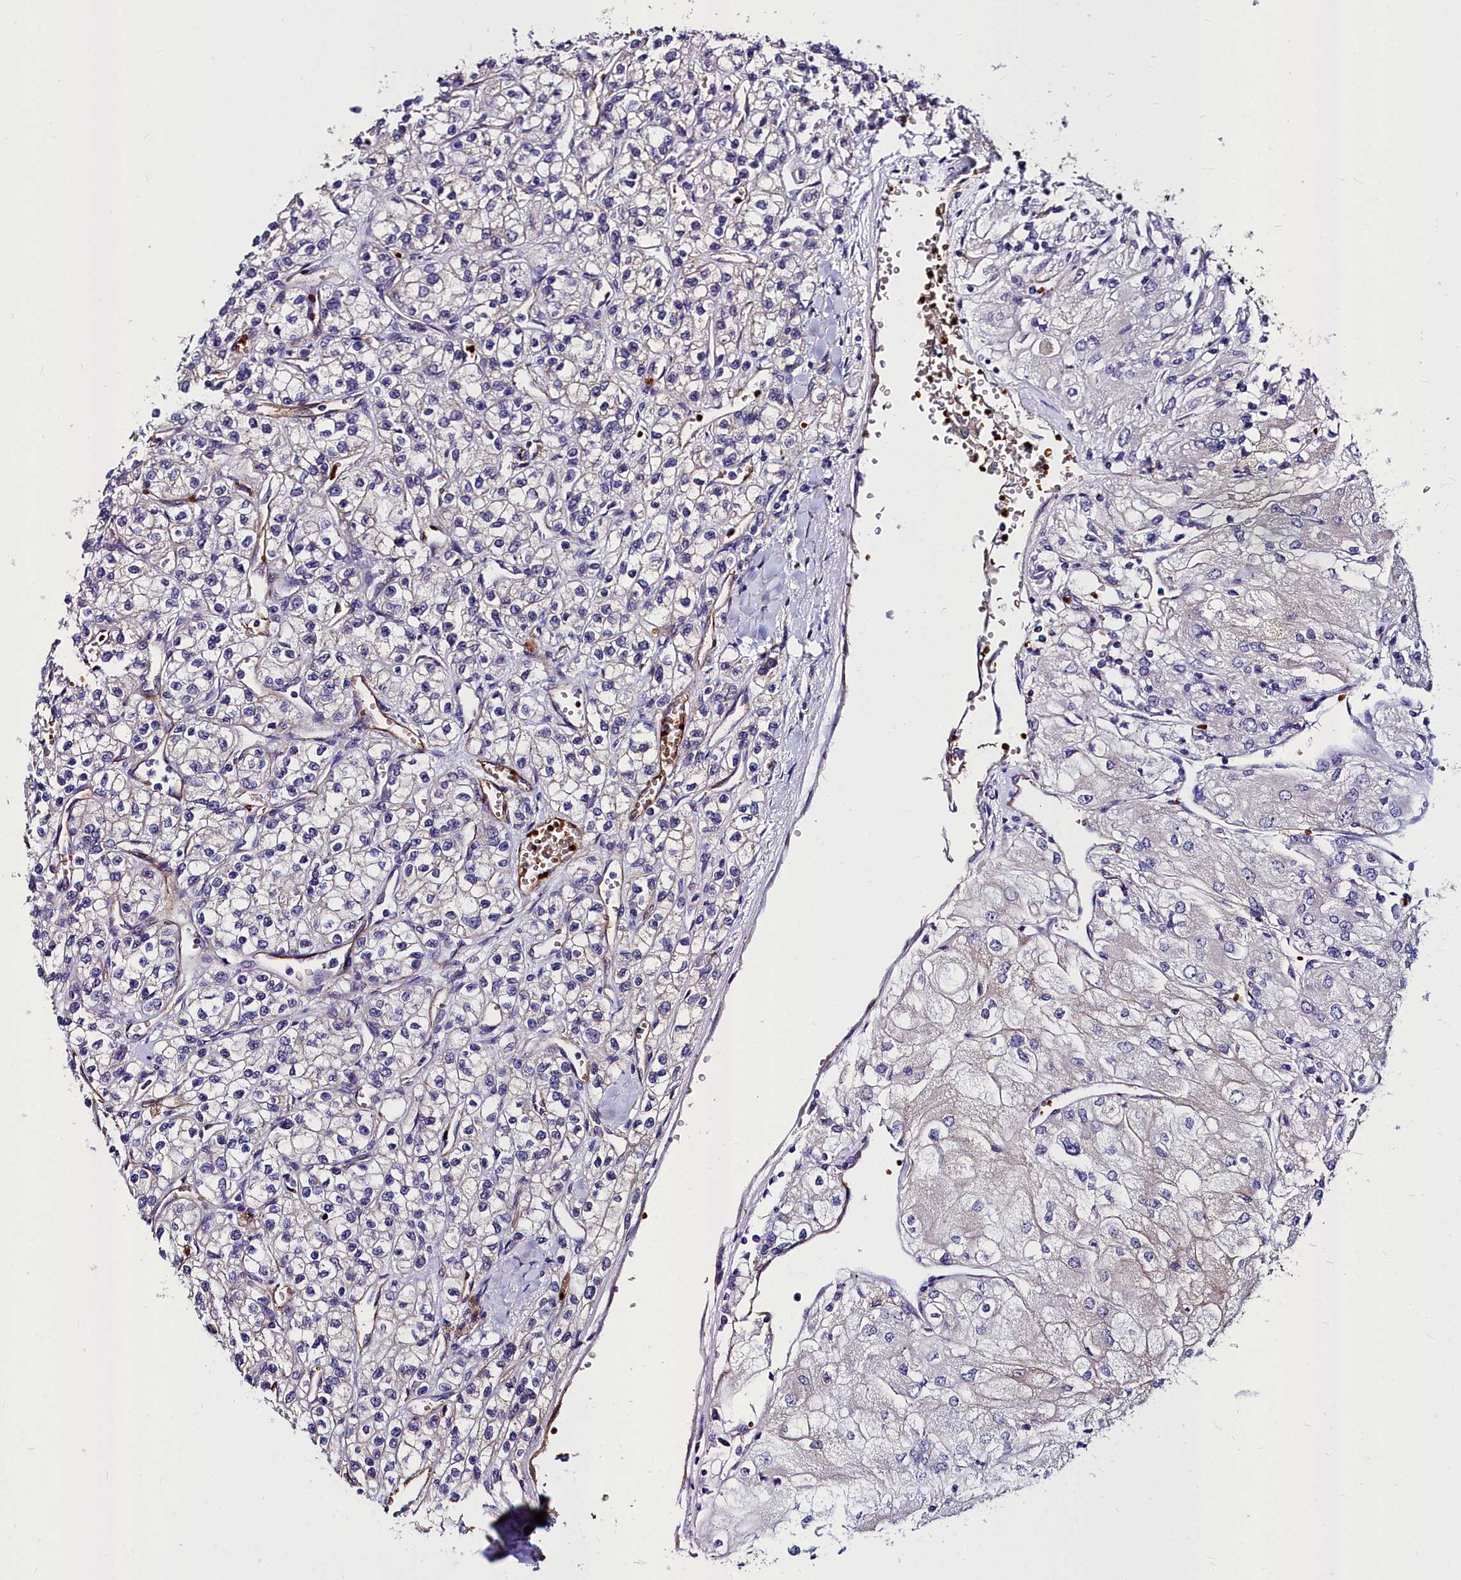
{"staining": {"intensity": "negative", "quantity": "none", "location": "none"}, "tissue": "renal cancer", "cell_type": "Tumor cells", "image_type": "cancer", "snomed": [{"axis": "morphology", "description": "Adenocarcinoma, NOS"}, {"axis": "topography", "description": "Kidney"}], "caption": "Renal adenocarcinoma stained for a protein using immunohistochemistry reveals no staining tumor cells.", "gene": "CYP4F11", "patient": {"sex": "male", "age": 80}}